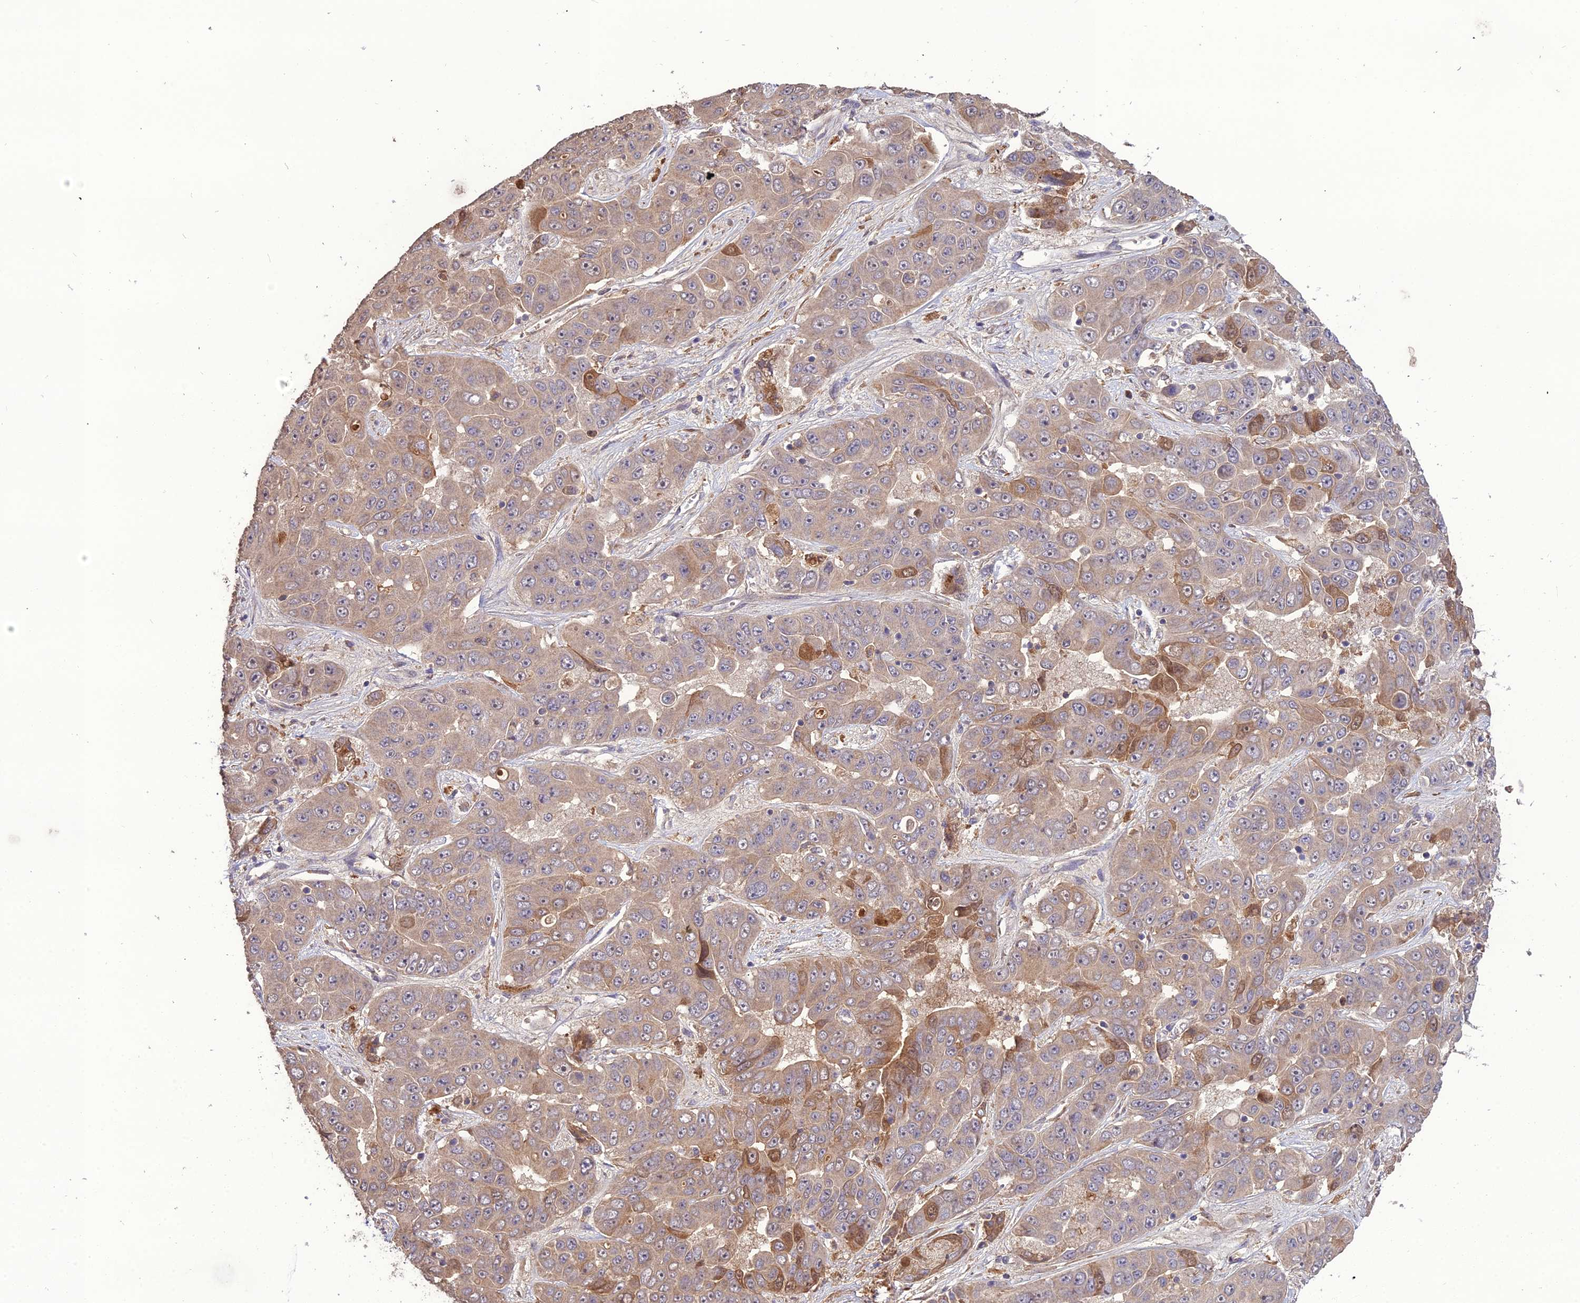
{"staining": {"intensity": "moderate", "quantity": "<25%", "location": "cytoplasmic/membranous"}, "tissue": "liver cancer", "cell_type": "Tumor cells", "image_type": "cancer", "snomed": [{"axis": "morphology", "description": "Cholangiocarcinoma"}, {"axis": "topography", "description": "Liver"}], "caption": "Immunohistochemistry (IHC) (DAB (3,3'-diaminobenzidine)) staining of human liver cancer shows moderate cytoplasmic/membranous protein positivity in about <25% of tumor cells. Using DAB (brown) and hematoxylin (blue) stains, captured at high magnification using brightfield microscopy.", "gene": "KCTD16", "patient": {"sex": "female", "age": 52}}